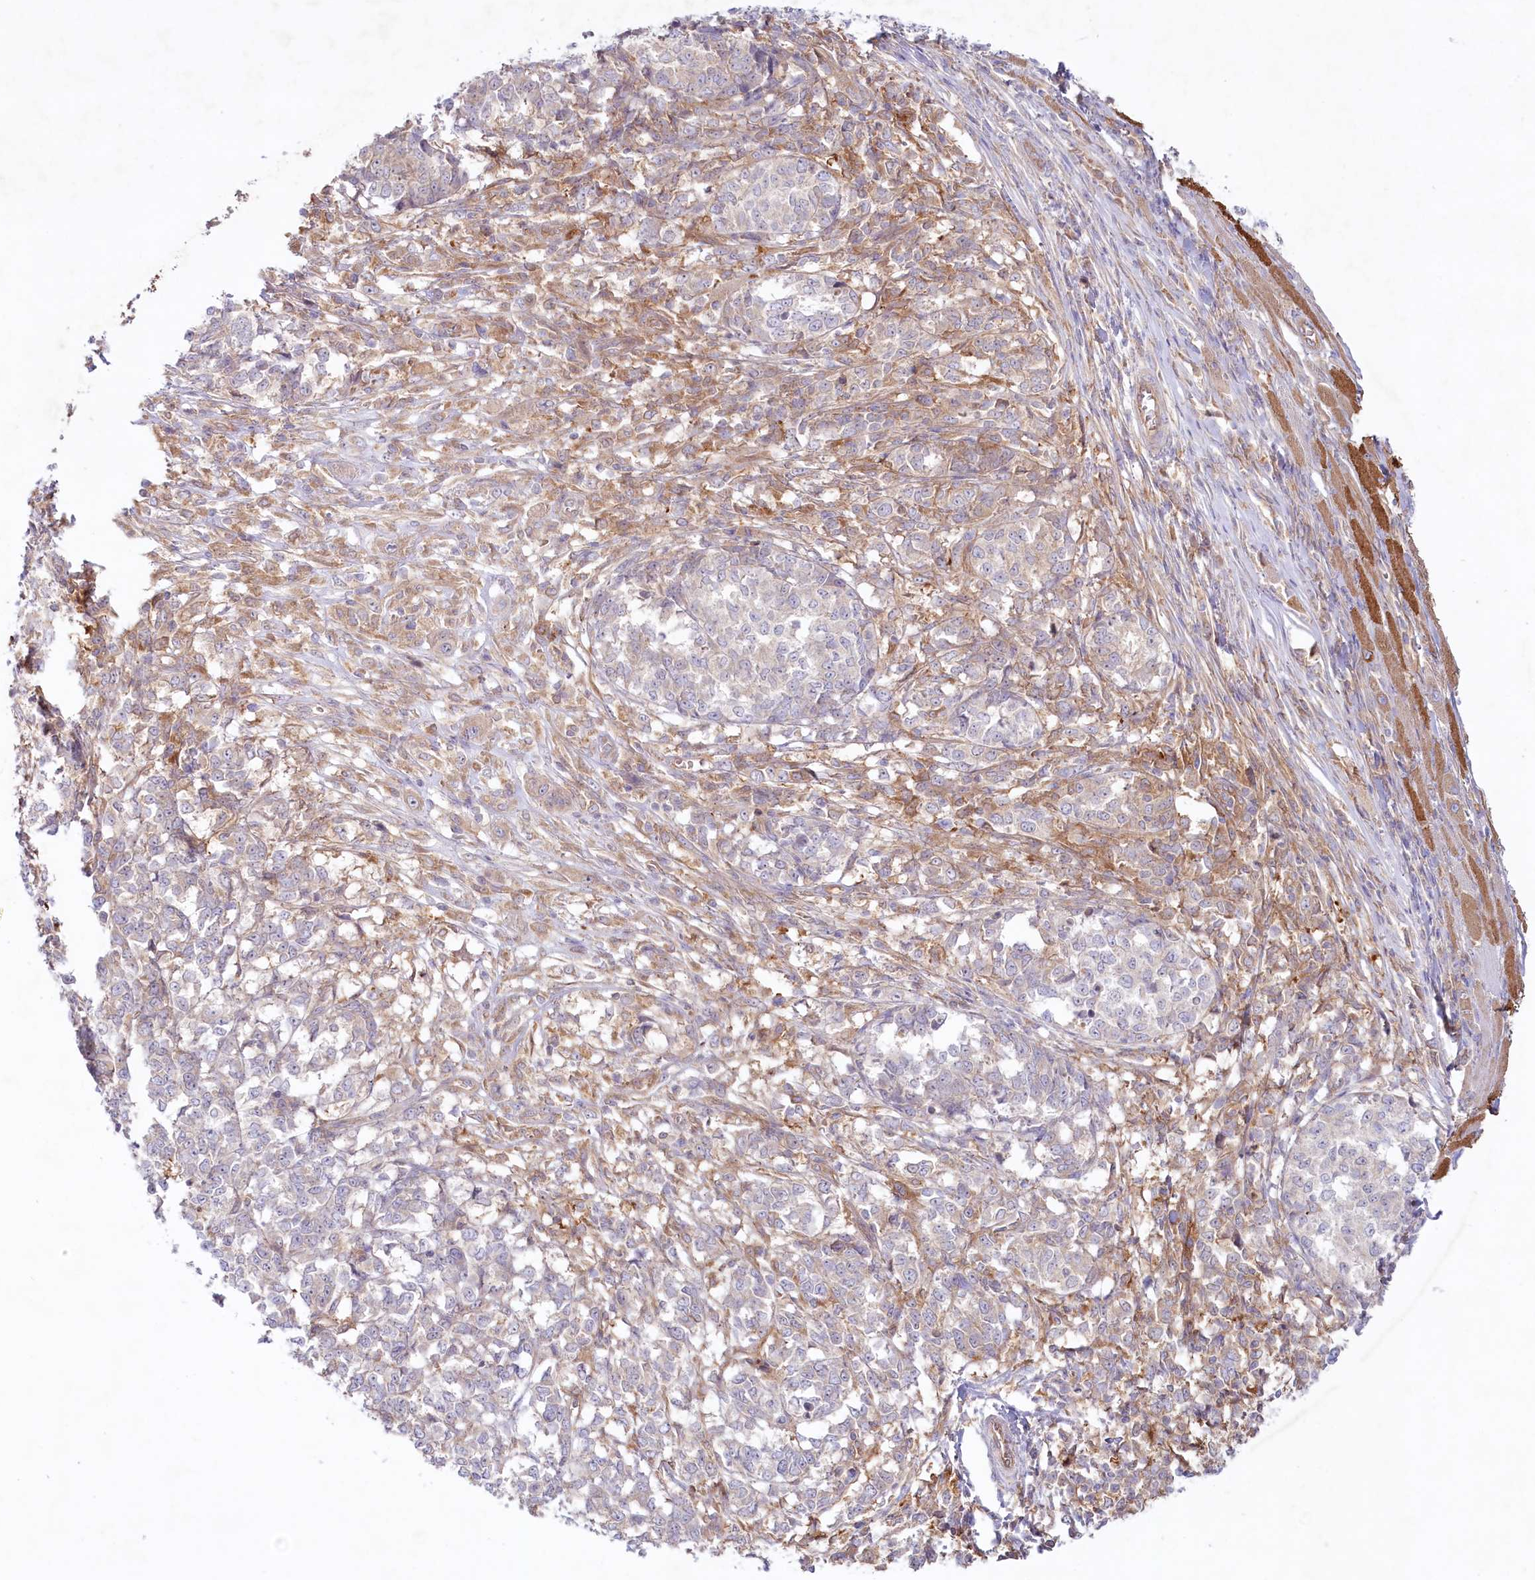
{"staining": {"intensity": "negative", "quantity": "none", "location": "none"}, "tissue": "melanoma", "cell_type": "Tumor cells", "image_type": "cancer", "snomed": [{"axis": "morphology", "description": "Malignant melanoma, NOS"}, {"axis": "topography", "description": "Skin"}], "caption": "This is an immunohistochemistry (IHC) histopathology image of malignant melanoma. There is no expression in tumor cells.", "gene": "TNIP1", "patient": {"sex": "female", "age": 72}}